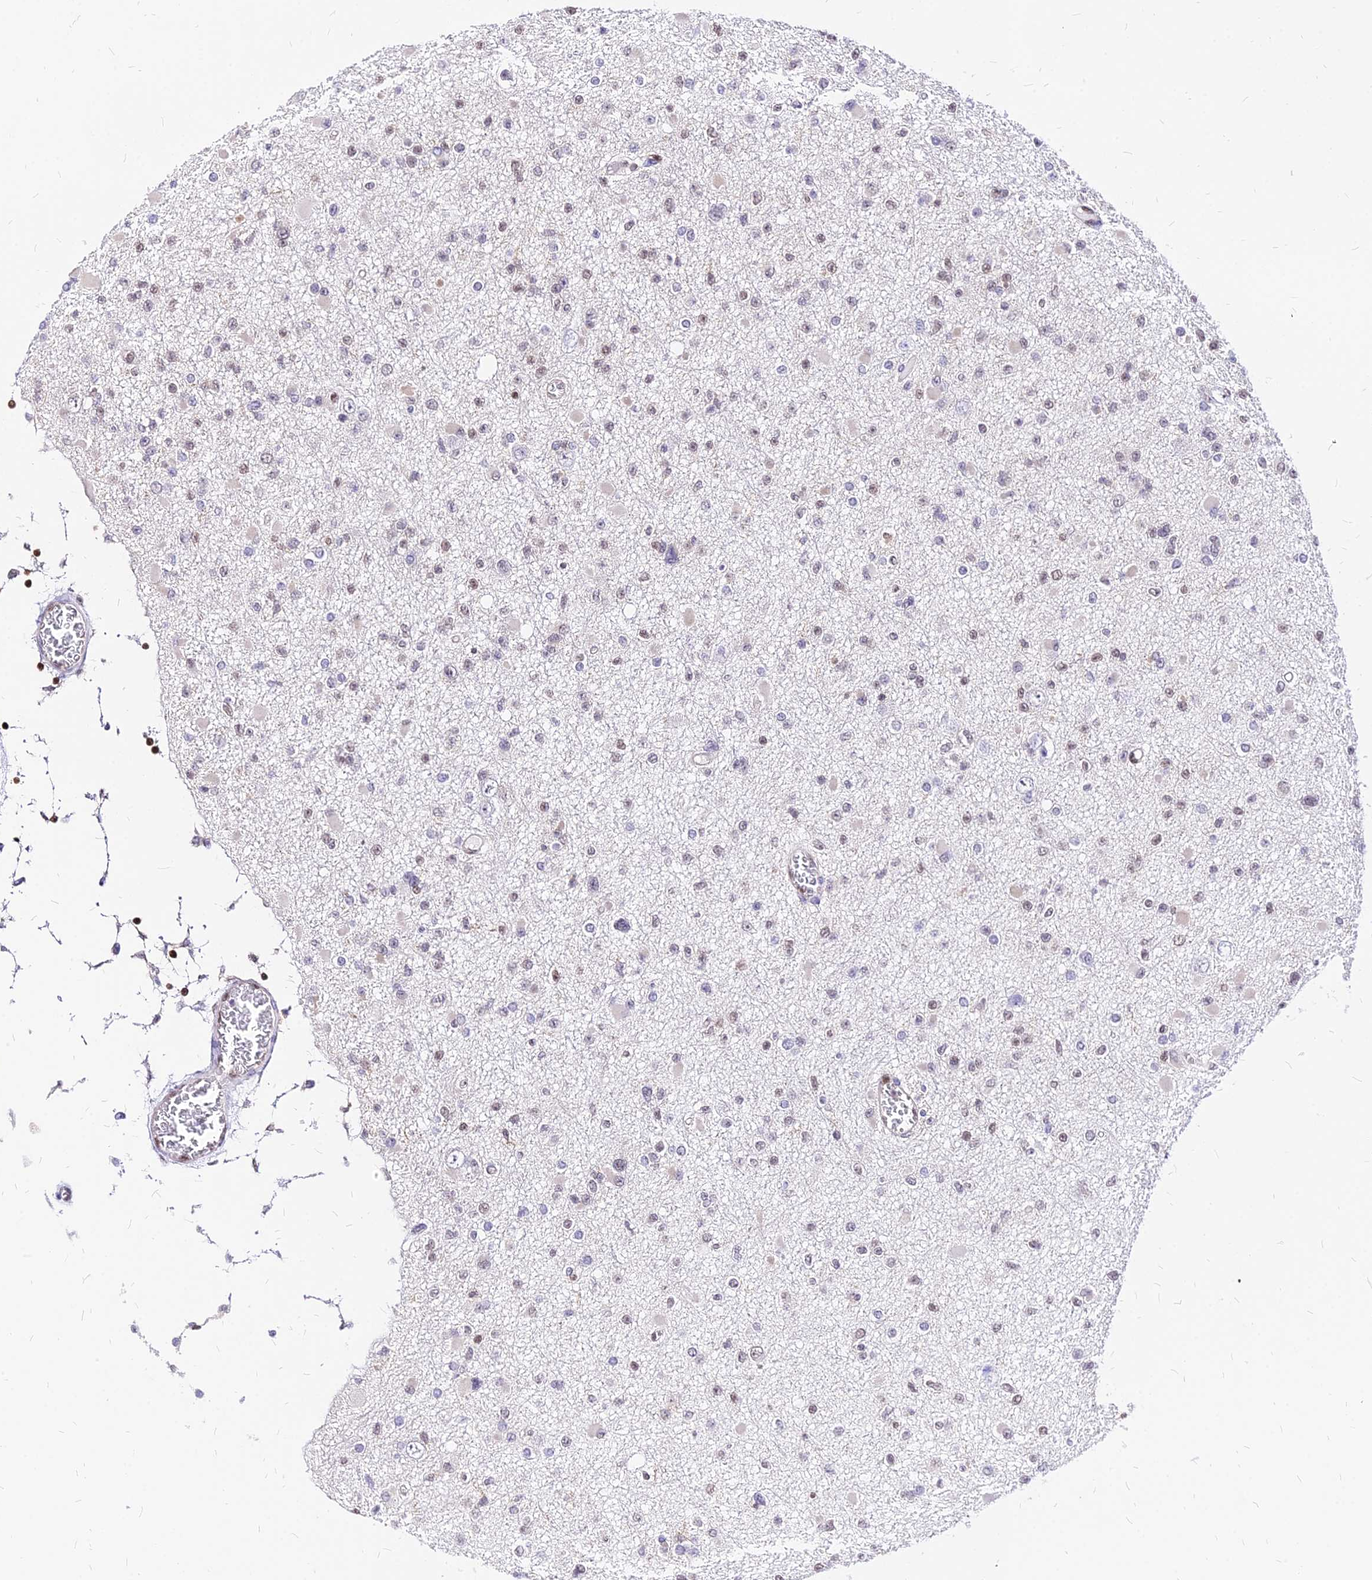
{"staining": {"intensity": "negative", "quantity": "none", "location": "none"}, "tissue": "glioma", "cell_type": "Tumor cells", "image_type": "cancer", "snomed": [{"axis": "morphology", "description": "Glioma, malignant, Low grade"}, {"axis": "topography", "description": "Brain"}], "caption": "The histopathology image reveals no significant positivity in tumor cells of malignant low-grade glioma. (Brightfield microscopy of DAB immunohistochemistry at high magnification).", "gene": "PAXX", "patient": {"sex": "female", "age": 22}}